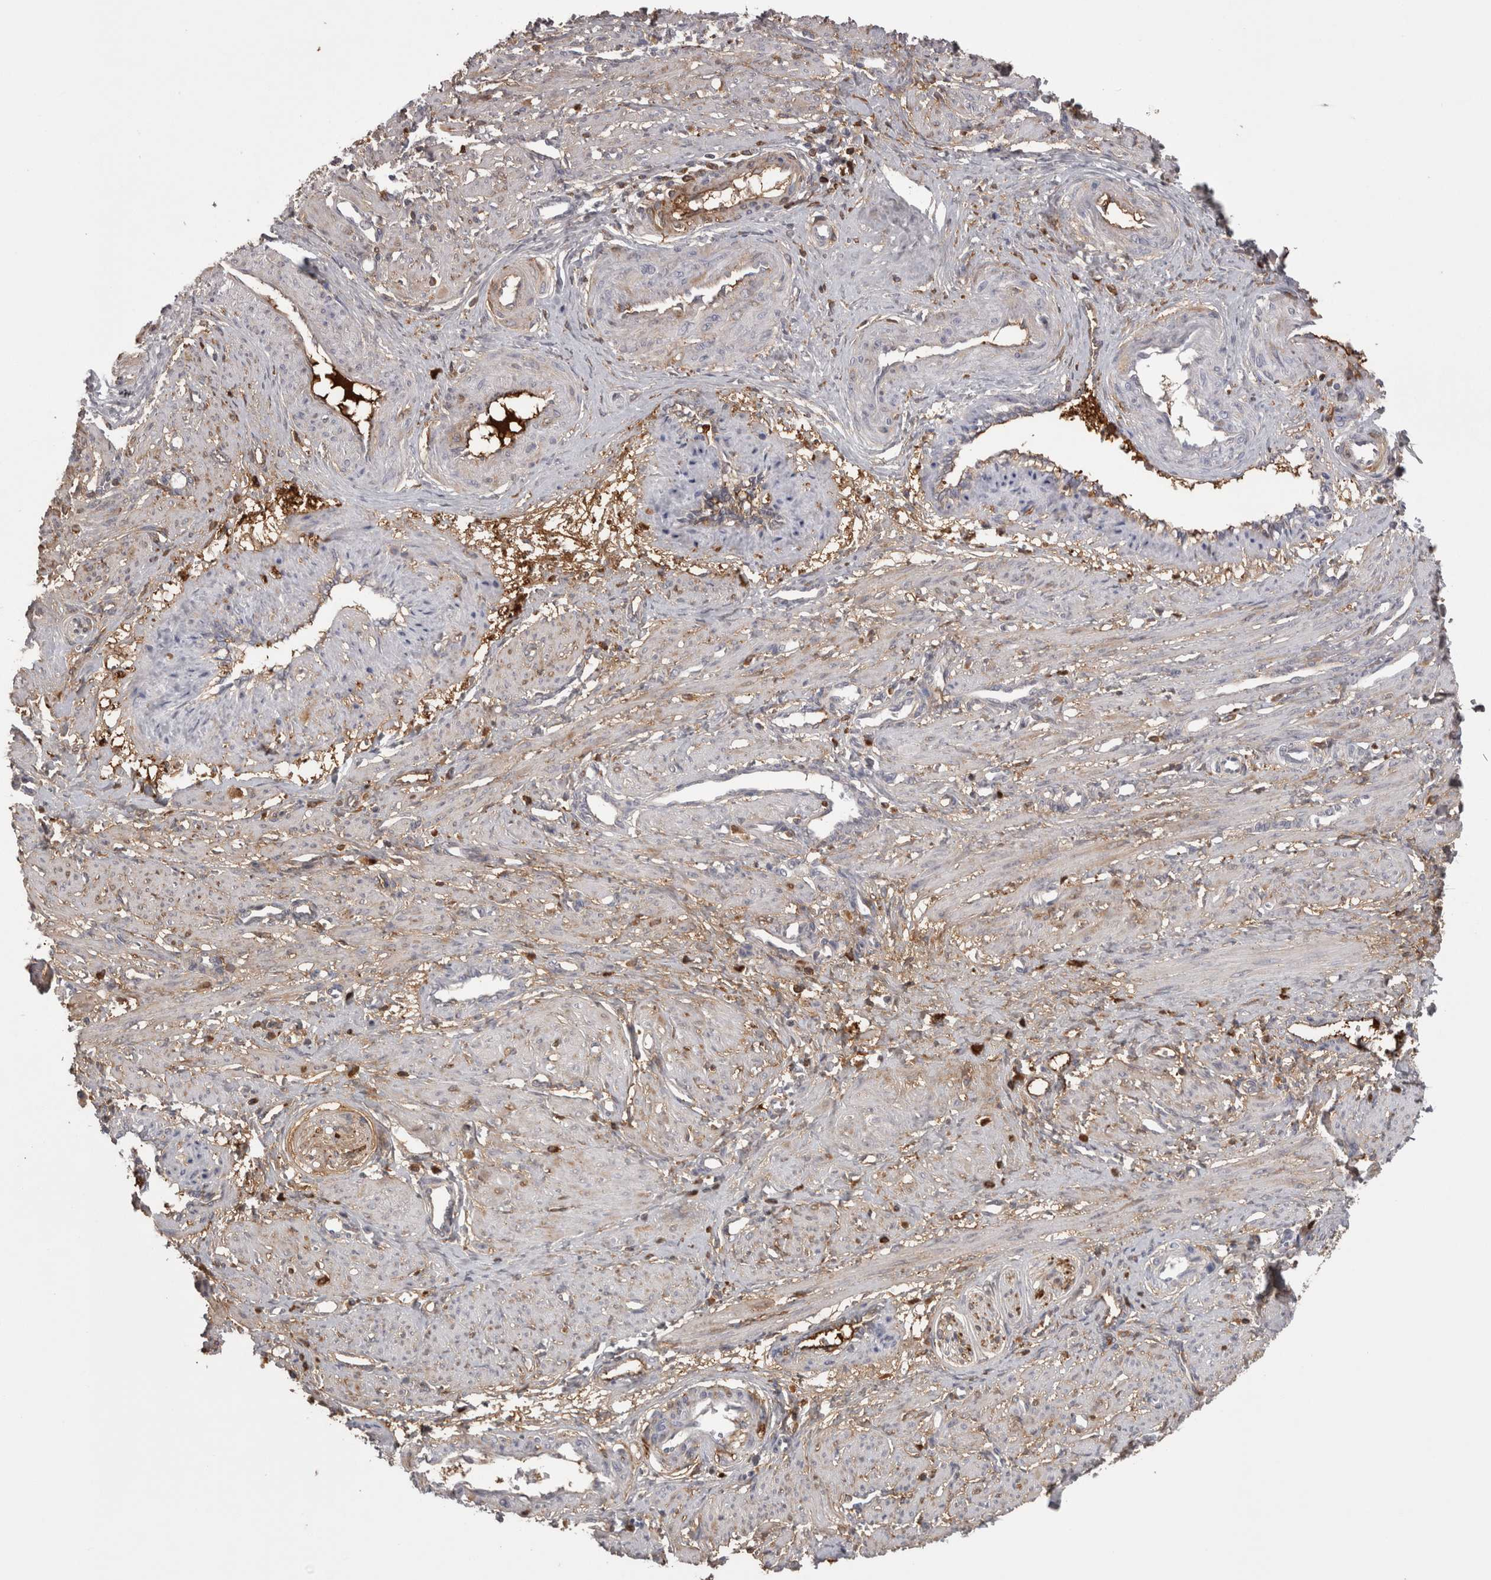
{"staining": {"intensity": "negative", "quantity": "none", "location": "none"}, "tissue": "smooth muscle", "cell_type": "Smooth muscle cells", "image_type": "normal", "snomed": [{"axis": "morphology", "description": "Normal tissue, NOS"}, {"axis": "topography", "description": "Endometrium"}], "caption": "High magnification brightfield microscopy of benign smooth muscle stained with DAB (3,3'-diaminobenzidine) (brown) and counterstained with hematoxylin (blue): smooth muscle cells show no significant expression. (DAB IHC, high magnification).", "gene": "SAA4", "patient": {"sex": "female", "age": 33}}